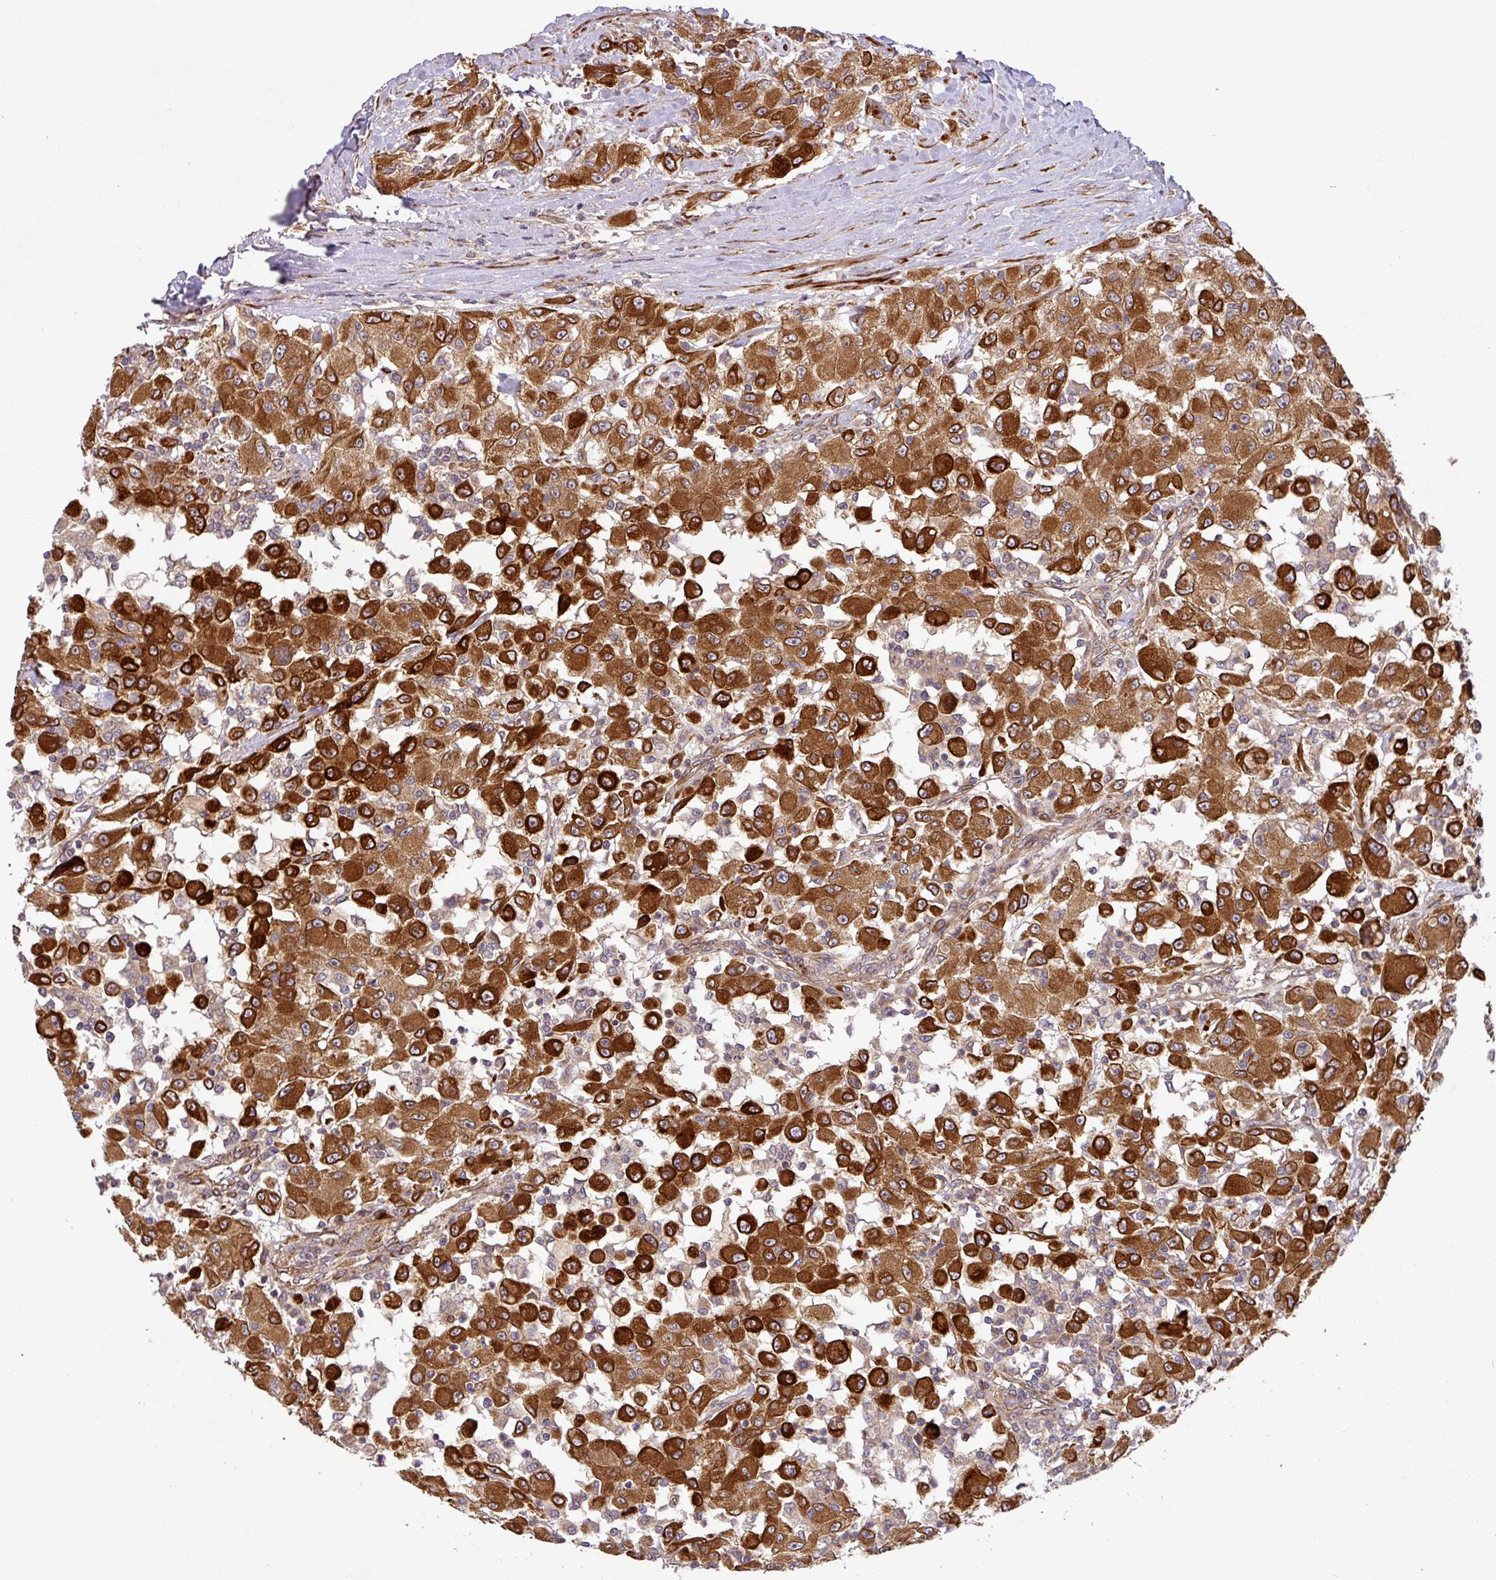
{"staining": {"intensity": "strong", "quantity": ">75%", "location": "cytoplasmic/membranous"}, "tissue": "renal cancer", "cell_type": "Tumor cells", "image_type": "cancer", "snomed": [{"axis": "morphology", "description": "Adenocarcinoma, NOS"}, {"axis": "topography", "description": "Kidney"}], "caption": "This is a photomicrograph of immunohistochemistry (IHC) staining of renal cancer (adenocarcinoma), which shows strong positivity in the cytoplasmic/membranous of tumor cells.", "gene": "ART1", "patient": {"sex": "female", "age": 67}}